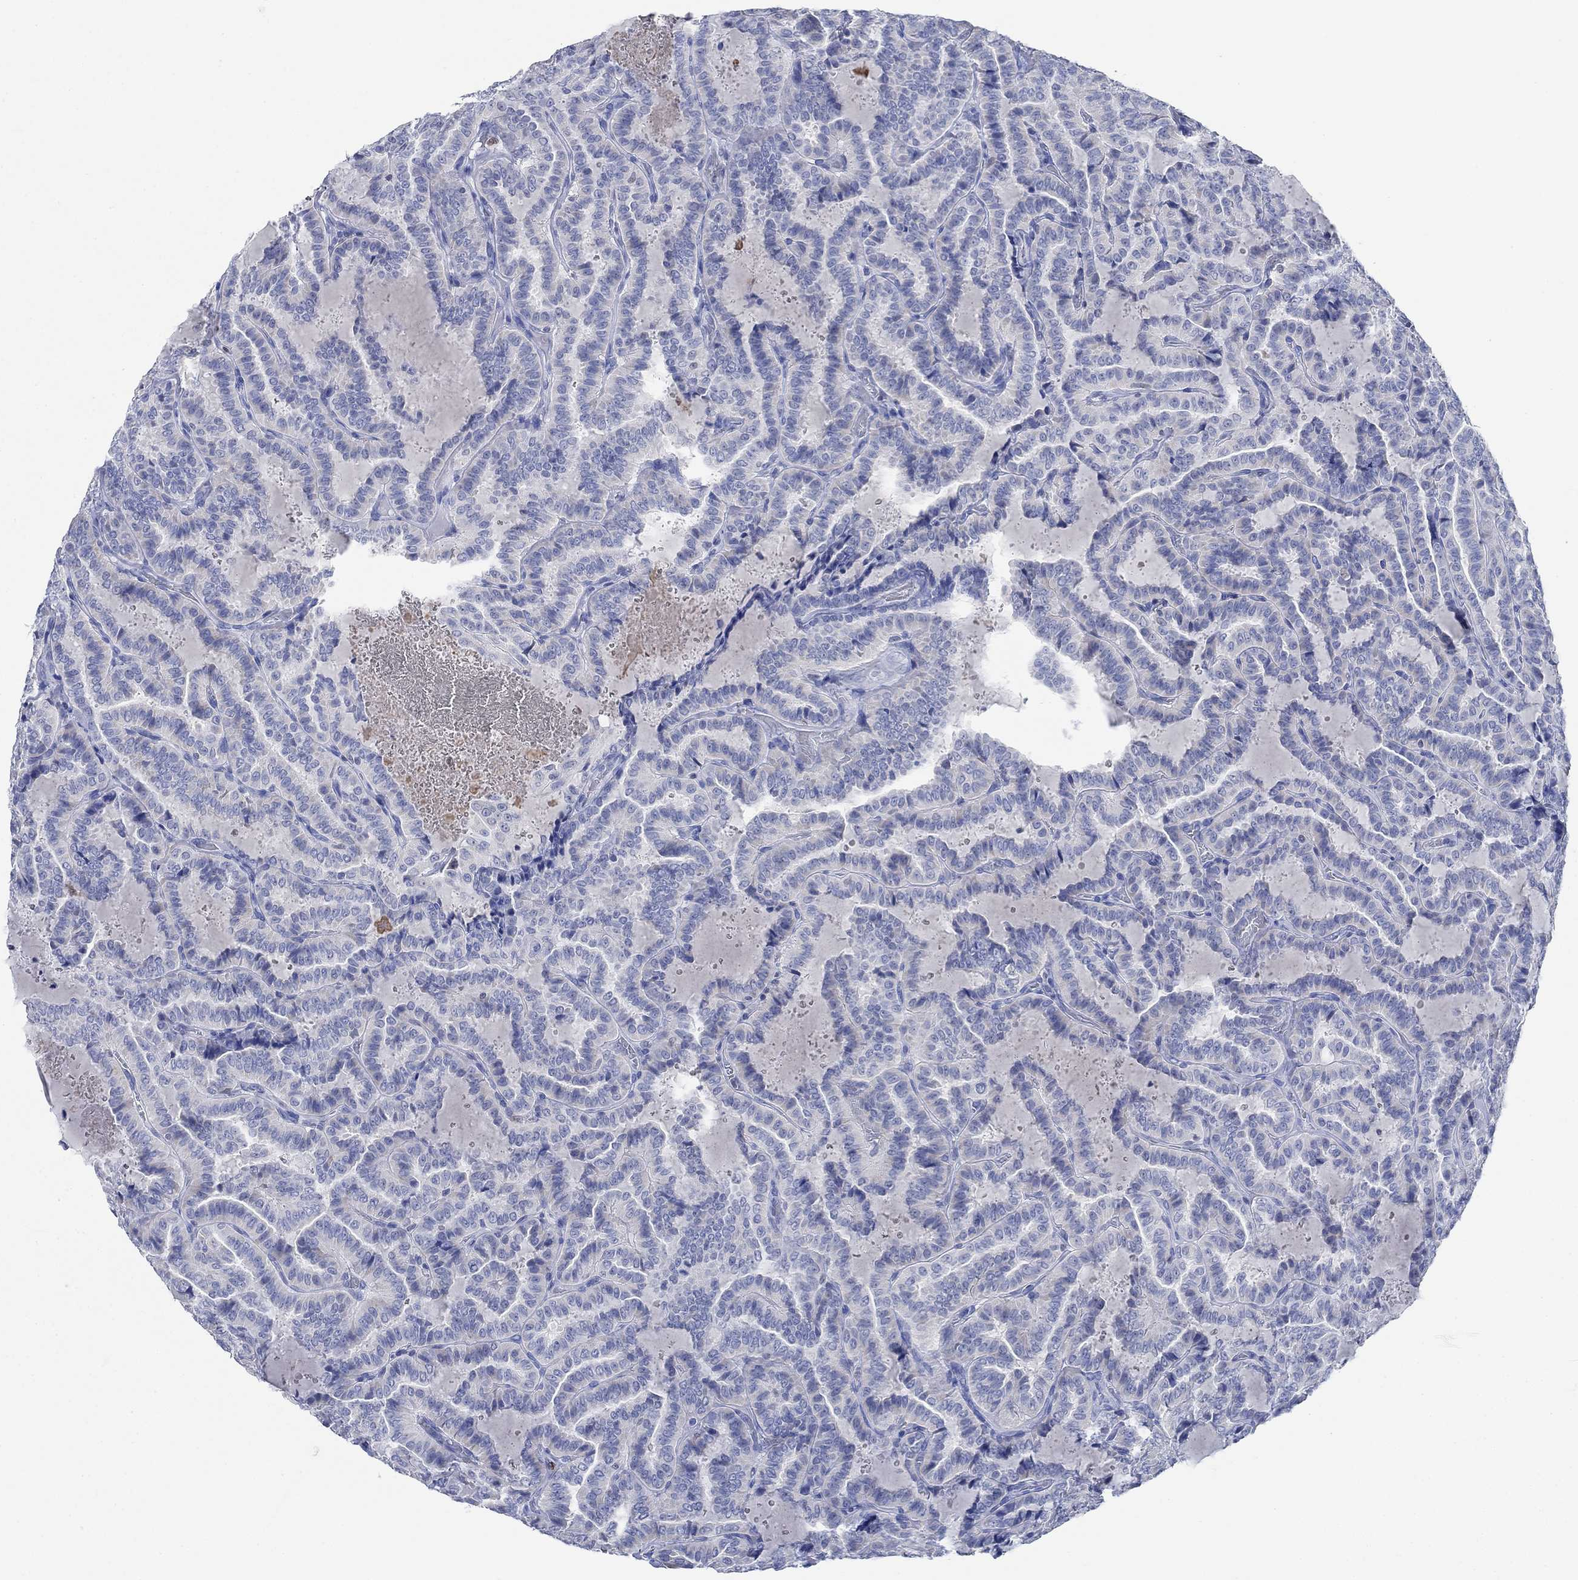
{"staining": {"intensity": "negative", "quantity": "none", "location": "none"}, "tissue": "thyroid cancer", "cell_type": "Tumor cells", "image_type": "cancer", "snomed": [{"axis": "morphology", "description": "Papillary adenocarcinoma, NOS"}, {"axis": "topography", "description": "Thyroid gland"}], "caption": "Immunohistochemistry (IHC) photomicrograph of thyroid cancer stained for a protein (brown), which reveals no expression in tumor cells. (DAB immunohistochemistry (IHC) visualized using brightfield microscopy, high magnification).", "gene": "PPP1R17", "patient": {"sex": "female", "age": 39}}